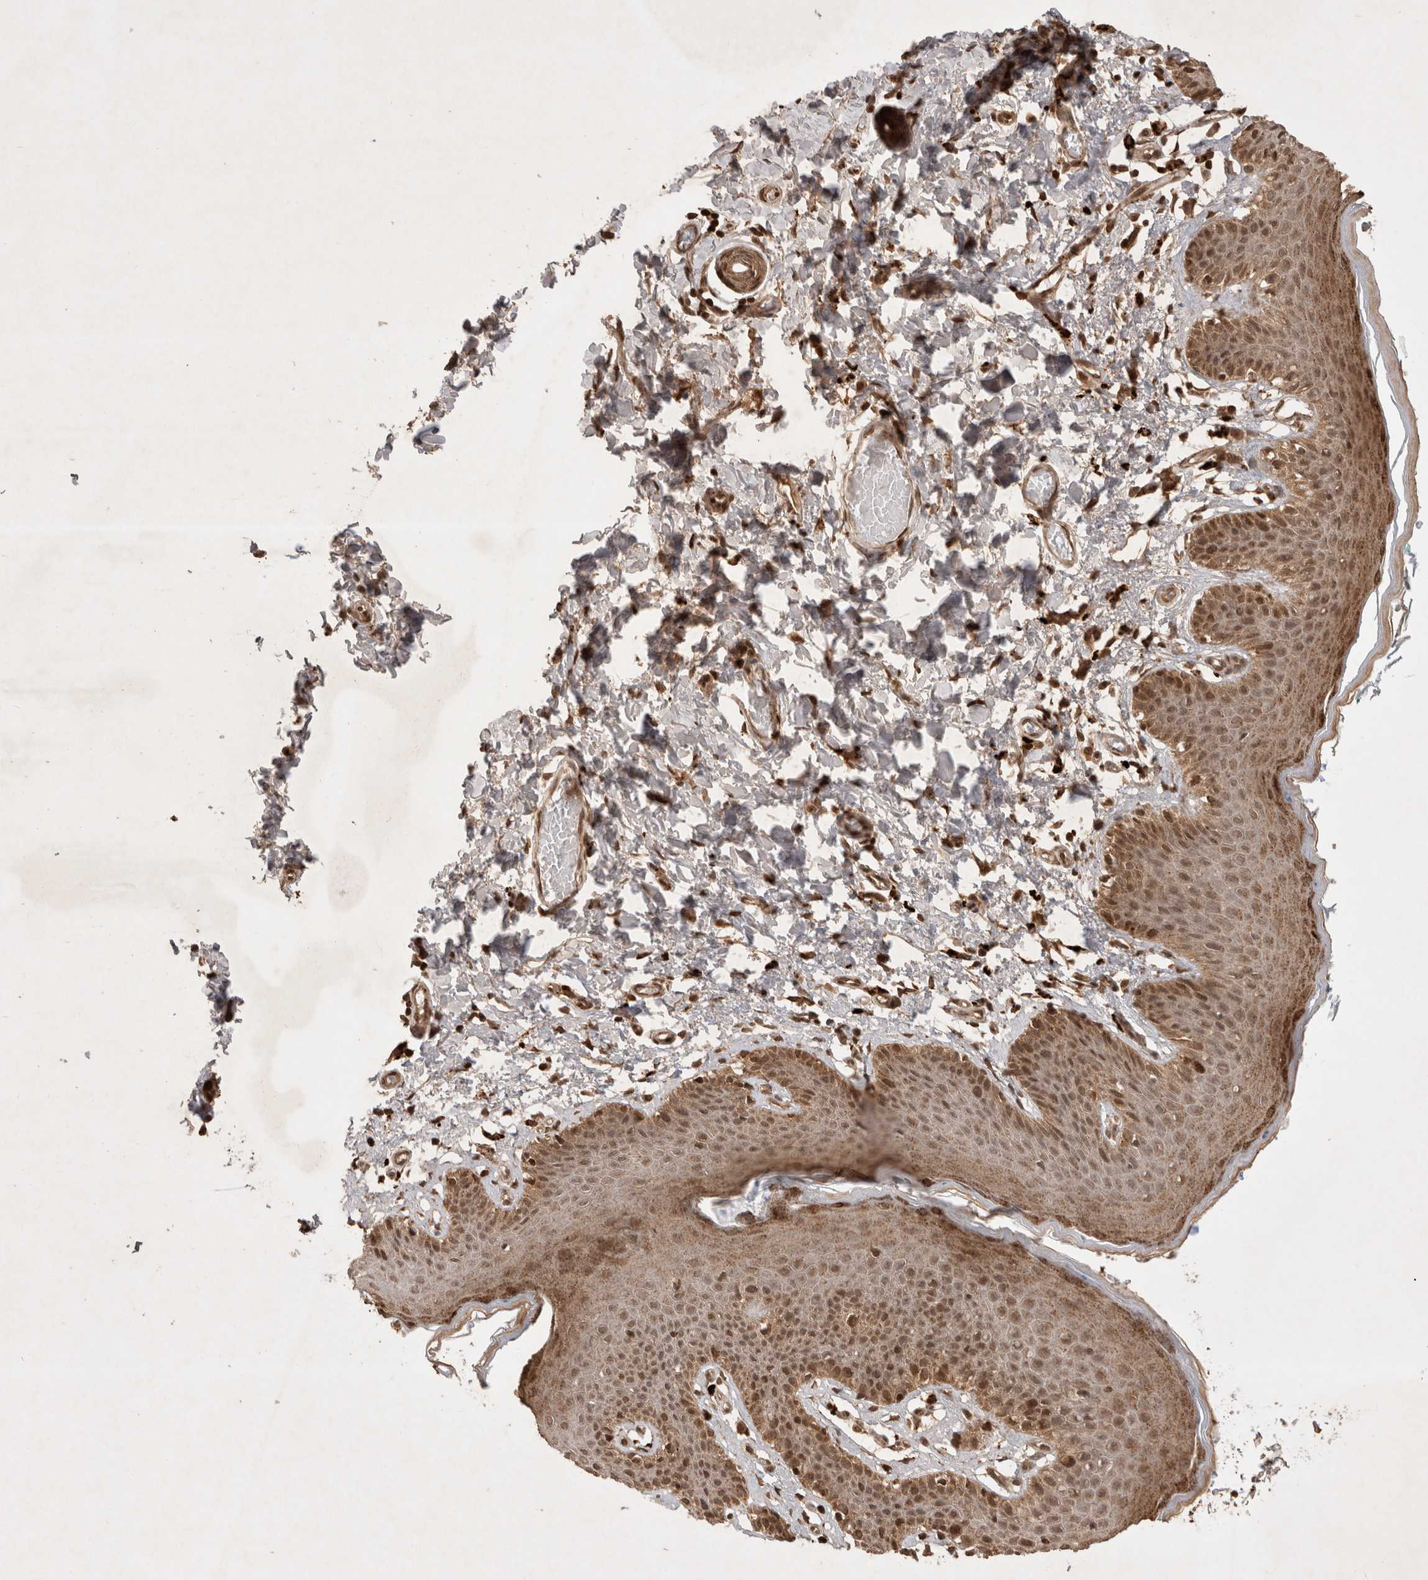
{"staining": {"intensity": "moderate", "quantity": ">75%", "location": "cytoplasmic/membranous,nuclear"}, "tissue": "skin", "cell_type": "Epidermal cells", "image_type": "normal", "snomed": [{"axis": "morphology", "description": "Normal tissue, NOS"}, {"axis": "topography", "description": "Vulva"}], "caption": "Protein analysis of normal skin exhibits moderate cytoplasmic/membranous,nuclear positivity in approximately >75% of epidermal cells. Immunohistochemistry stains the protein of interest in brown and the nuclei are stained blue.", "gene": "FAM221A", "patient": {"sex": "female", "age": 66}}